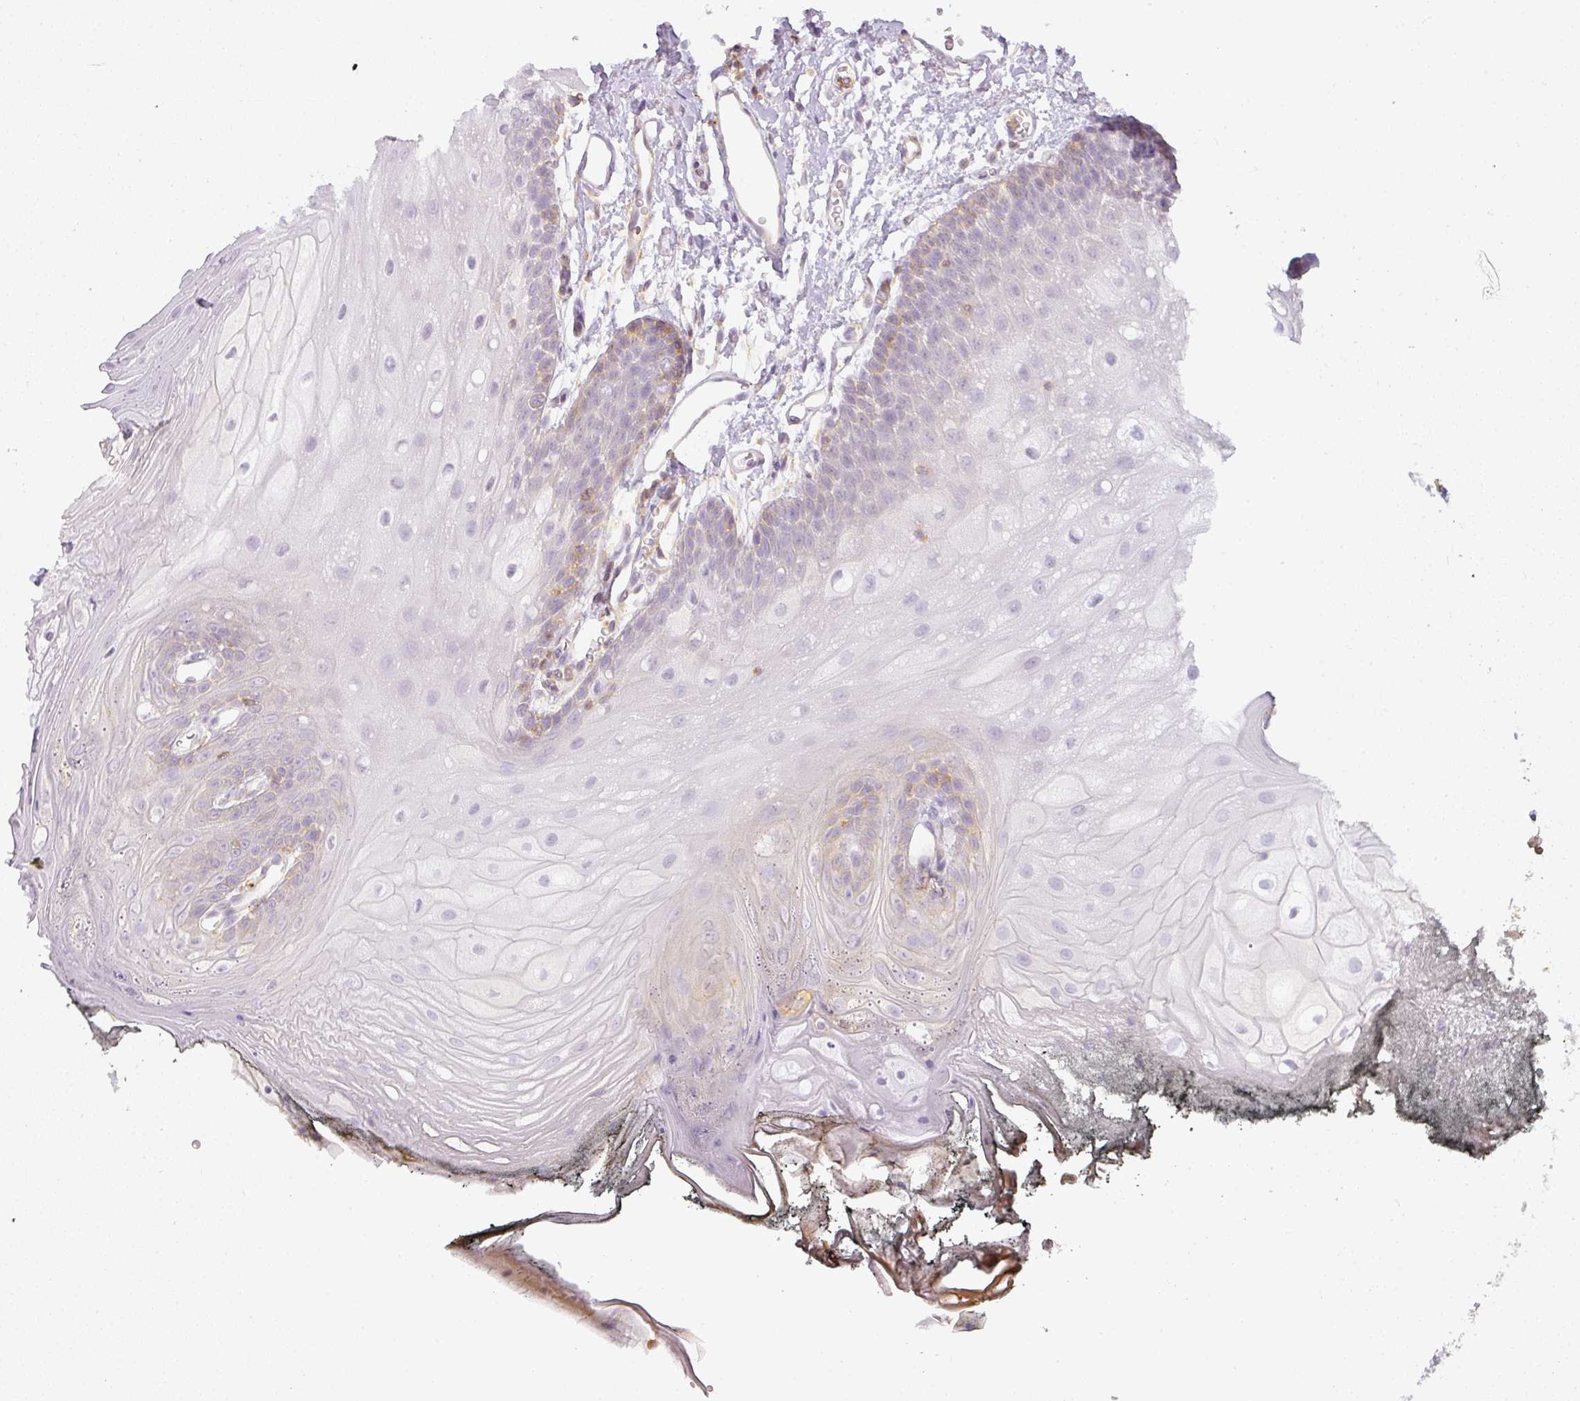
{"staining": {"intensity": "weak", "quantity": "<25%", "location": "cytoplasmic/membranous"}, "tissue": "oral mucosa", "cell_type": "Squamous epithelial cells", "image_type": "normal", "snomed": [{"axis": "morphology", "description": "Normal tissue, NOS"}, {"axis": "morphology", "description": "Squamous cell carcinoma, NOS"}, {"axis": "topography", "description": "Oral tissue"}, {"axis": "topography", "description": "Head-Neck"}], "caption": "Immunohistochemistry (IHC) of benign human oral mucosa displays no staining in squamous epithelial cells. Brightfield microscopy of immunohistochemistry stained with DAB (3,3'-diaminobenzidine) (brown) and hematoxylin (blue), captured at high magnification.", "gene": "TMEM42", "patient": {"sex": "female", "age": 81}}